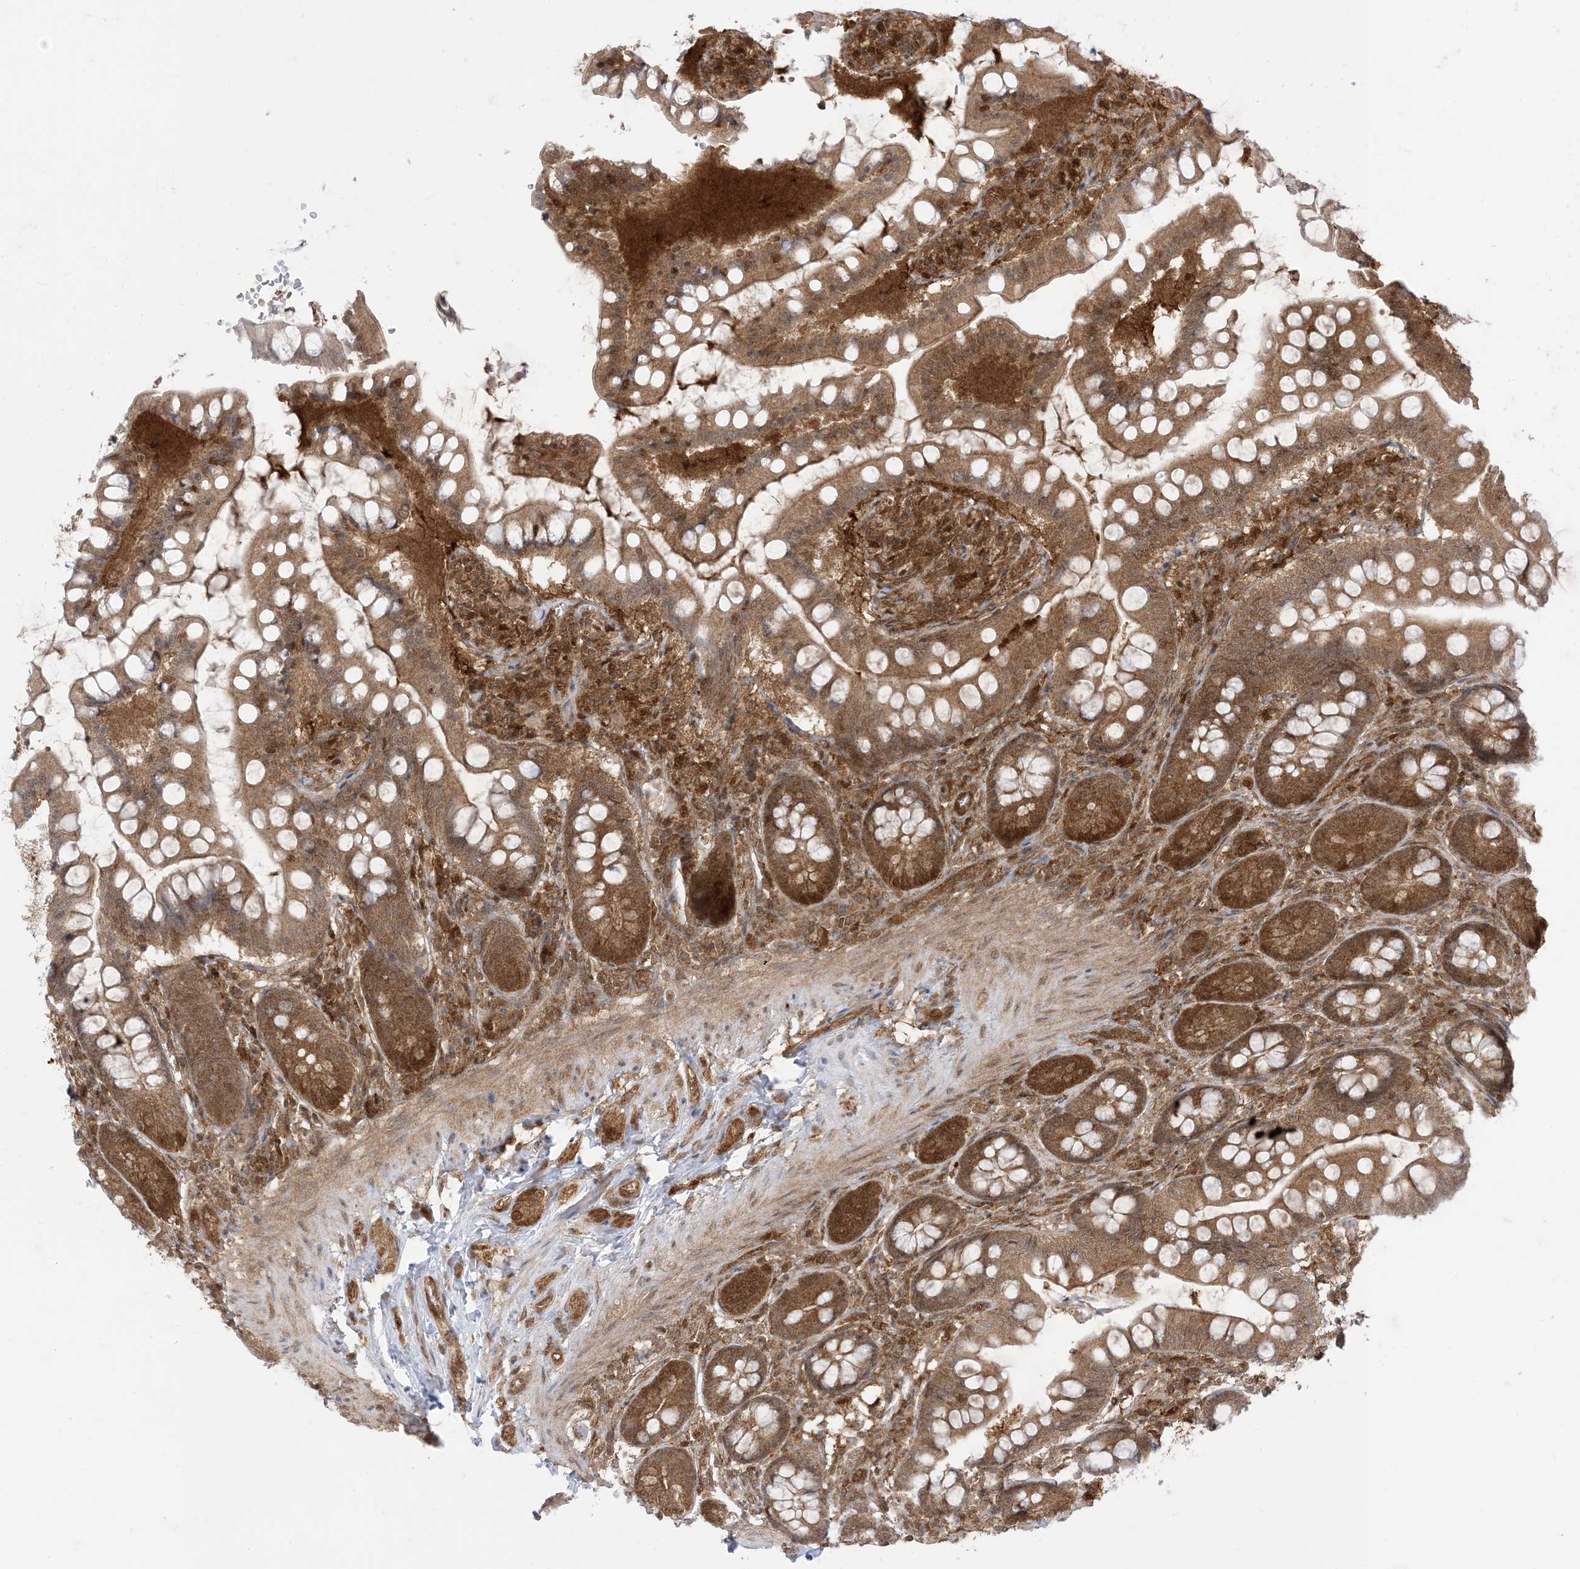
{"staining": {"intensity": "moderate", "quantity": ">75%", "location": "cytoplasmic/membranous,nuclear"}, "tissue": "small intestine", "cell_type": "Glandular cells", "image_type": "normal", "snomed": [{"axis": "morphology", "description": "Normal tissue, NOS"}, {"axis": "topography", "description": "Small intestine"}], "caption": "Immunohistochemical staining of unremarkable small intestine displays >75% levels of moderate cytoplasmic/membranous,nuclear protein positivity in approximately >75% of glandular cells. (Stains: DAB (3,3'-diaminobenzidine) in brown, nuclei in blue, Microscopy: brightfield microscopy at high magnification).", "gene": "PTPA", "patient": {"sex": "male", "age": 7}}